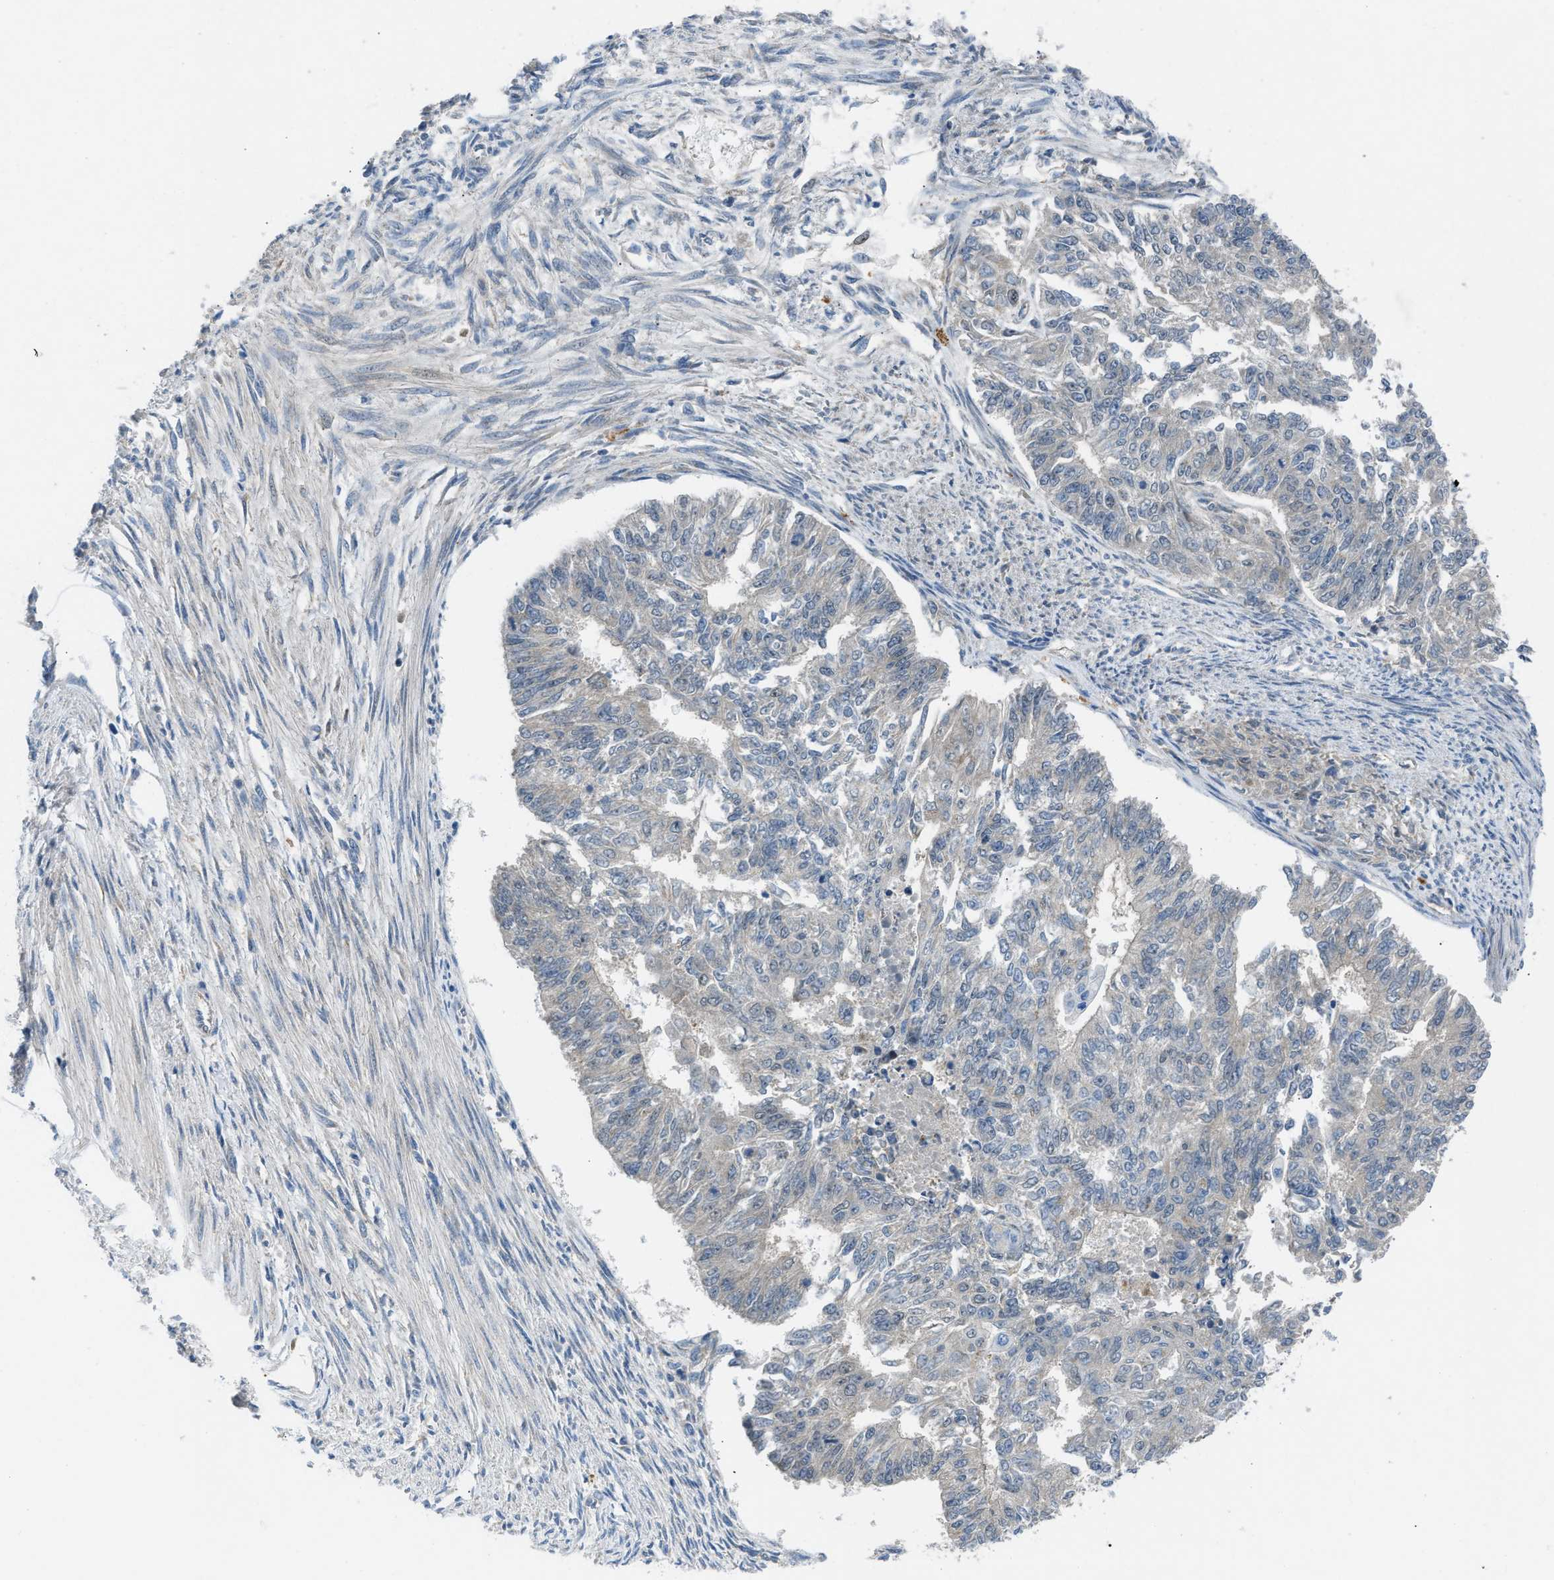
{"staining": {"intensity": "negative", "quantity": "none", "location": "none"}, "tissue": "endometrial cancer", "cell_type": "Tumor cells", "image_type": "cancer", "snomed": [{"axis": "morphology", "description": "Adenocarcinoma, NOS"}, {"axis": "topography", "description": "Endometrium"}], "caption": "A high-resolution micrograph shows IHC staining of endometrial cancer (adenocarcinoma), which shows no significant staining in tumor cells.", "gene": "ZNF251", "patient": {"sex": "female", "age": 32}}